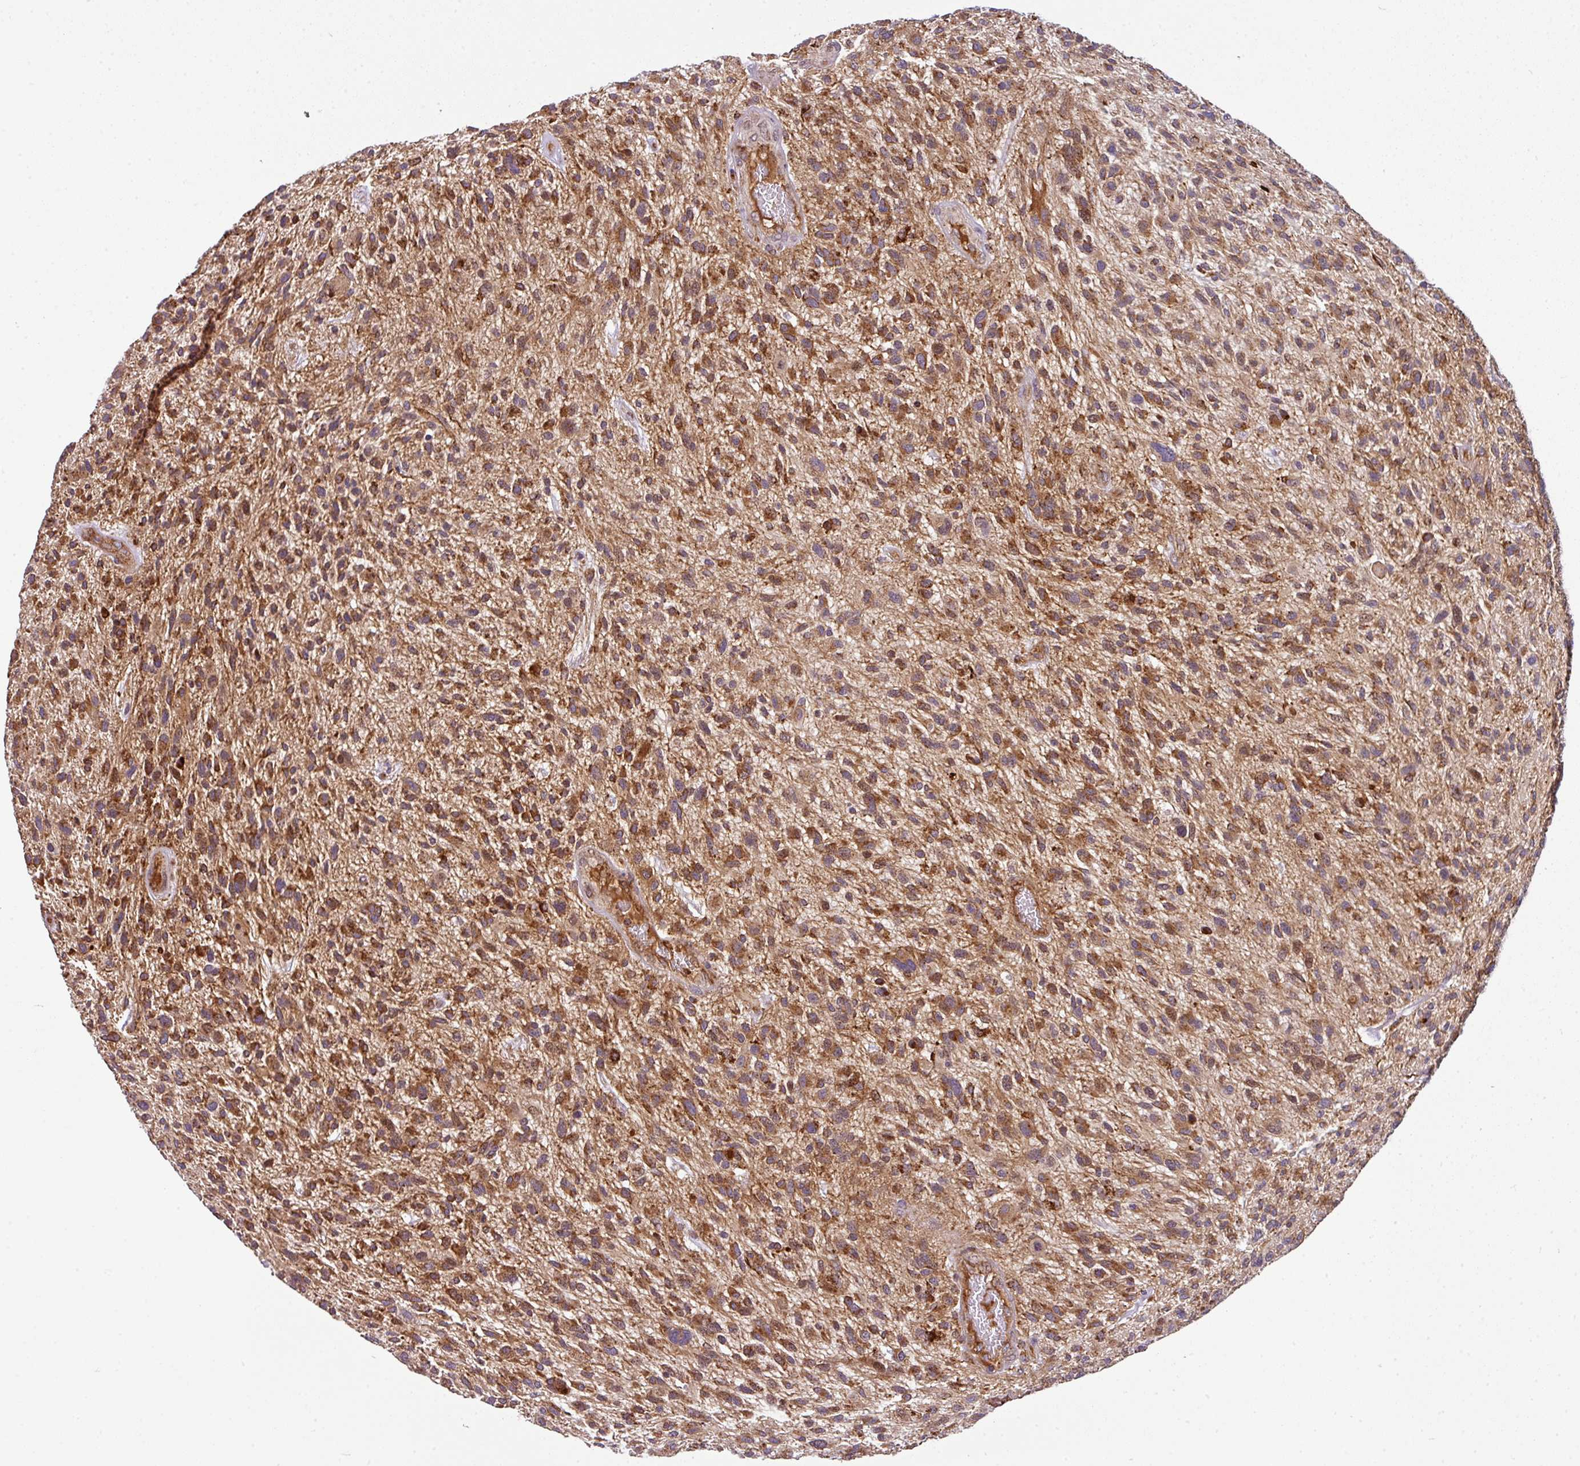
{"staining": {"intensity": "moderate", "quantity": ">75%", "location": "cytoplasmic/membranous"}, "tissue": "glioma", "cell_type": "Tumor cells", "image_type": "cancer", "snomed": [{"axis": "morphology", "description": "Glioma, malignant, High grade"}, {"axis": "topography", "description": "Brain"}], "caption": "There is medium levels of moderate cytoplasmic/membranous staining in tumor cells of glioma, as demonstrated by immunohistochemical staining (brown color).", "gene": "PRELID3B", "patient": {"sex": "male", "age": 47}}